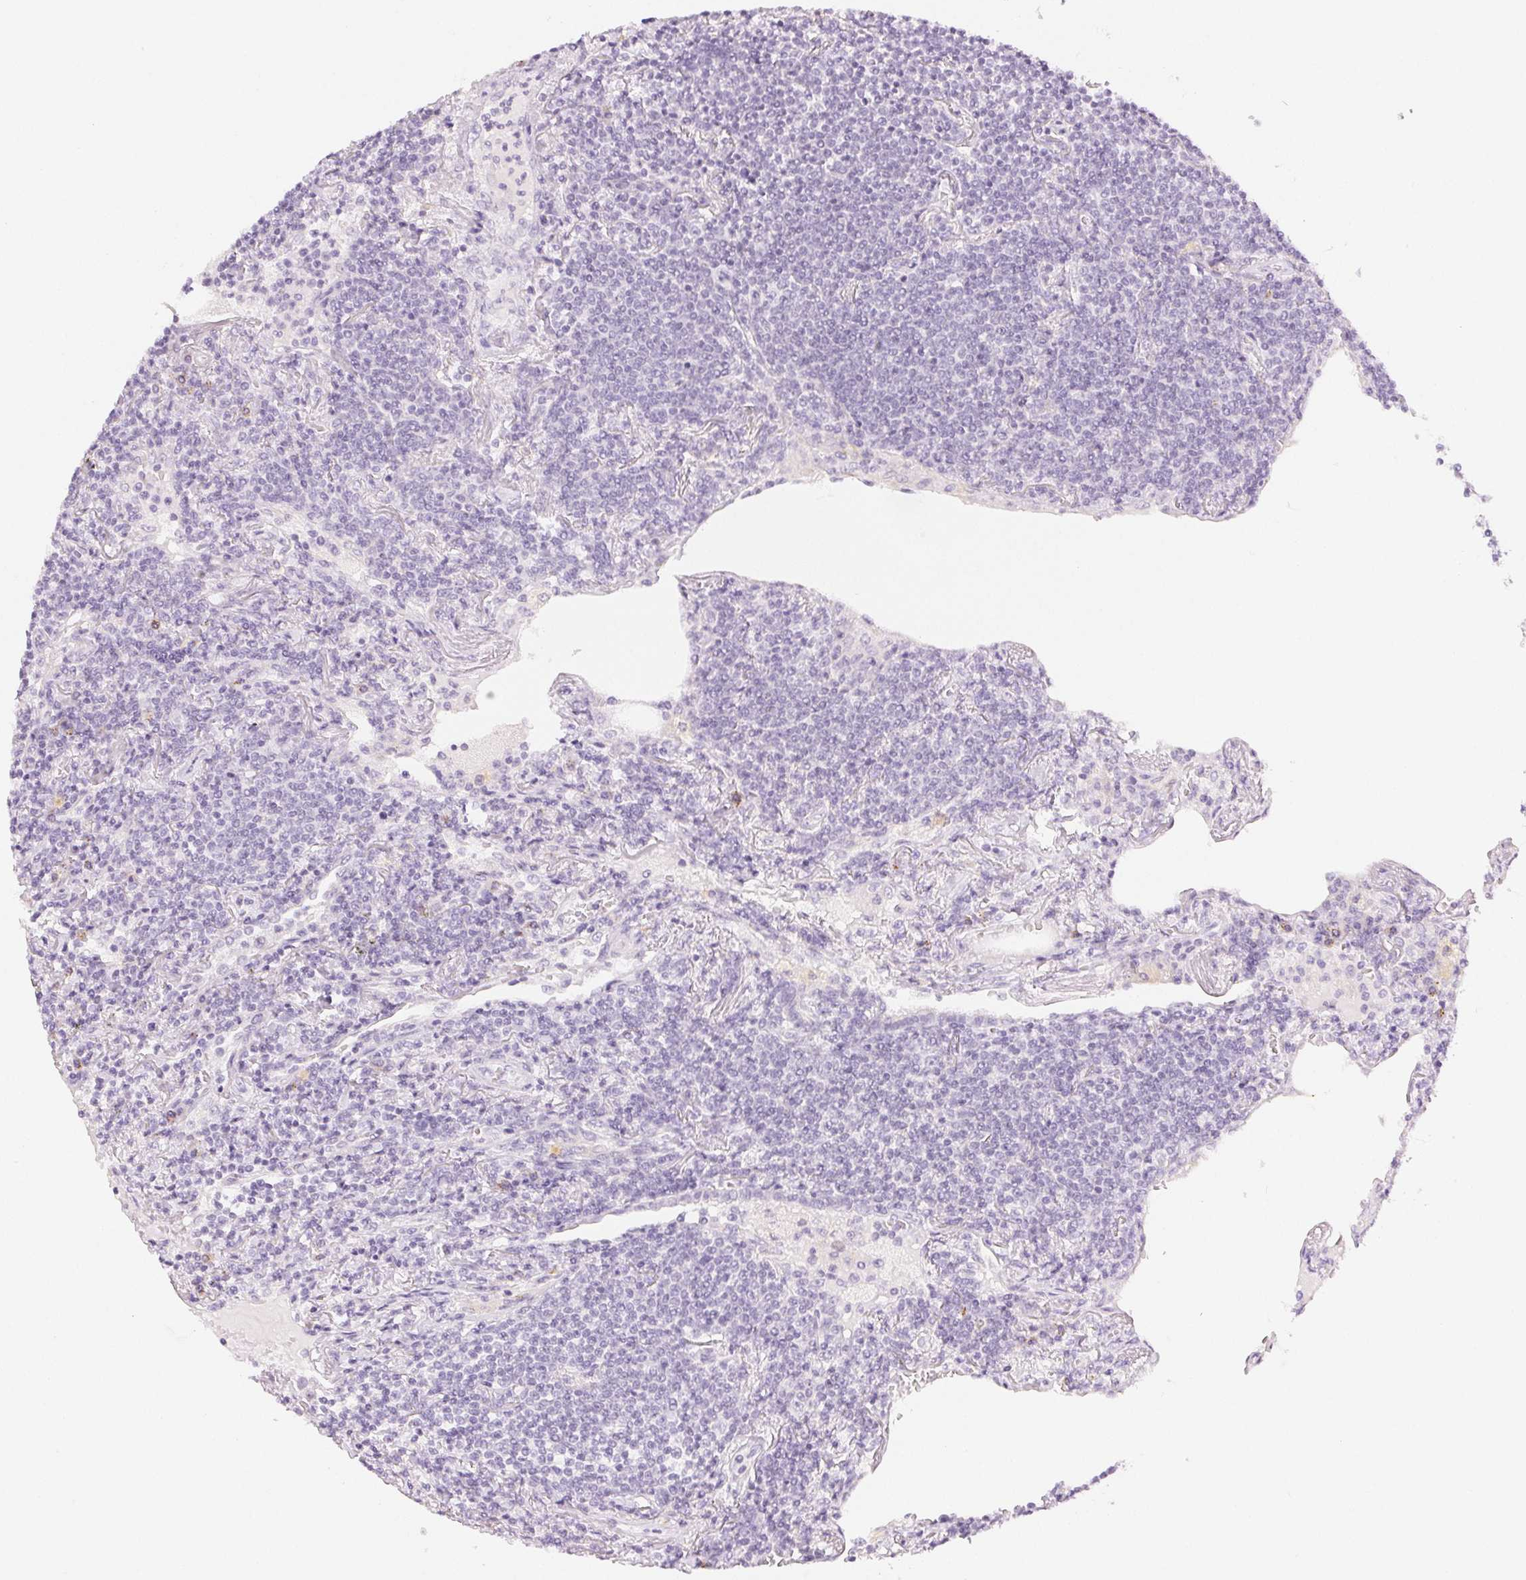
{"staining": {"intensity": "negative", "quantity": "none", "location": "none"}, "tissue": "lymphoma", "cell_type": "Tumor cells", "image_type": "cancer", "snomed": [{"axis": "morphology", "description": "Malignant lymphoma, non-Hodgkin's type, Low grade"}, {"axis": "topography", "description": "Lung"}], "caption": "Tumor cells are negative for brown protein staining in malignant lymphoma, non-Hodgkin's type (low-grade). (DAB (3,3'-diaminobenzidine) IHC visualized using brightfield microscopy, high magnification).", "gene": "SLC5A2", "patient": {"sex": "female", "age": 71}}